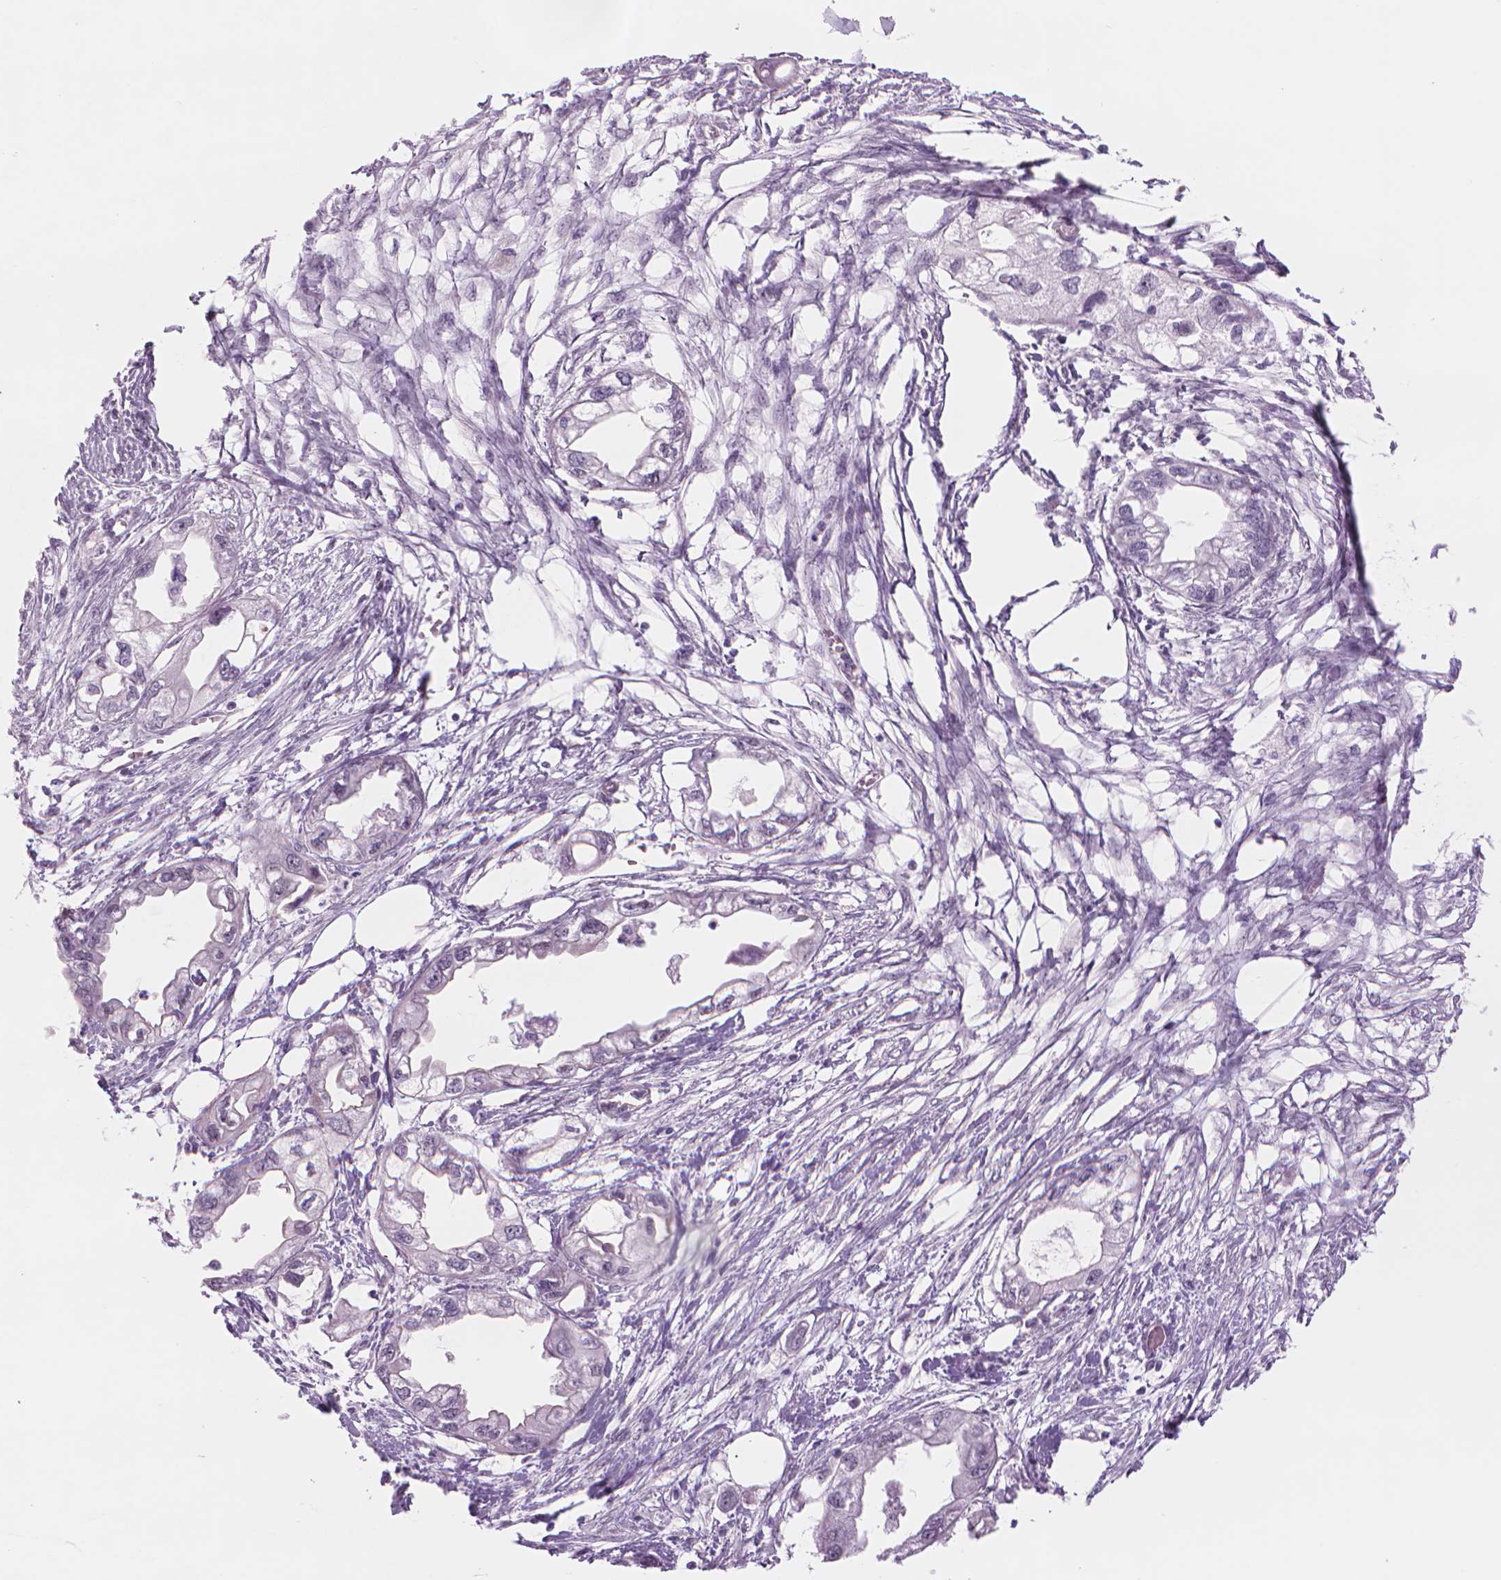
{"staining": {"intensity": "negative", "quantity": "none", "location": "none"}, "tissue": "endometrial cancer", "cell_type": "Tumor cells", "image_type": "cancer", "snomed": [{"axis": "morphology", "description": "Adenocarcinoma, NOS"}, {"axis": "morphology", "description": "Adenocarcinoma, metastatic, NOS"}, {"axis": "topography", "description": "Adipose tissue"}, {"axis": "topography", "description": "Endometrium"}], "caption": "This image is of endometrial cancer stained with IHC to label a protein in brown with the nuclei are counter-stained blue. There is no staining in tumor cells.", "gene": "POLR3D", "patient": {"sex": "female", "age": 67}}